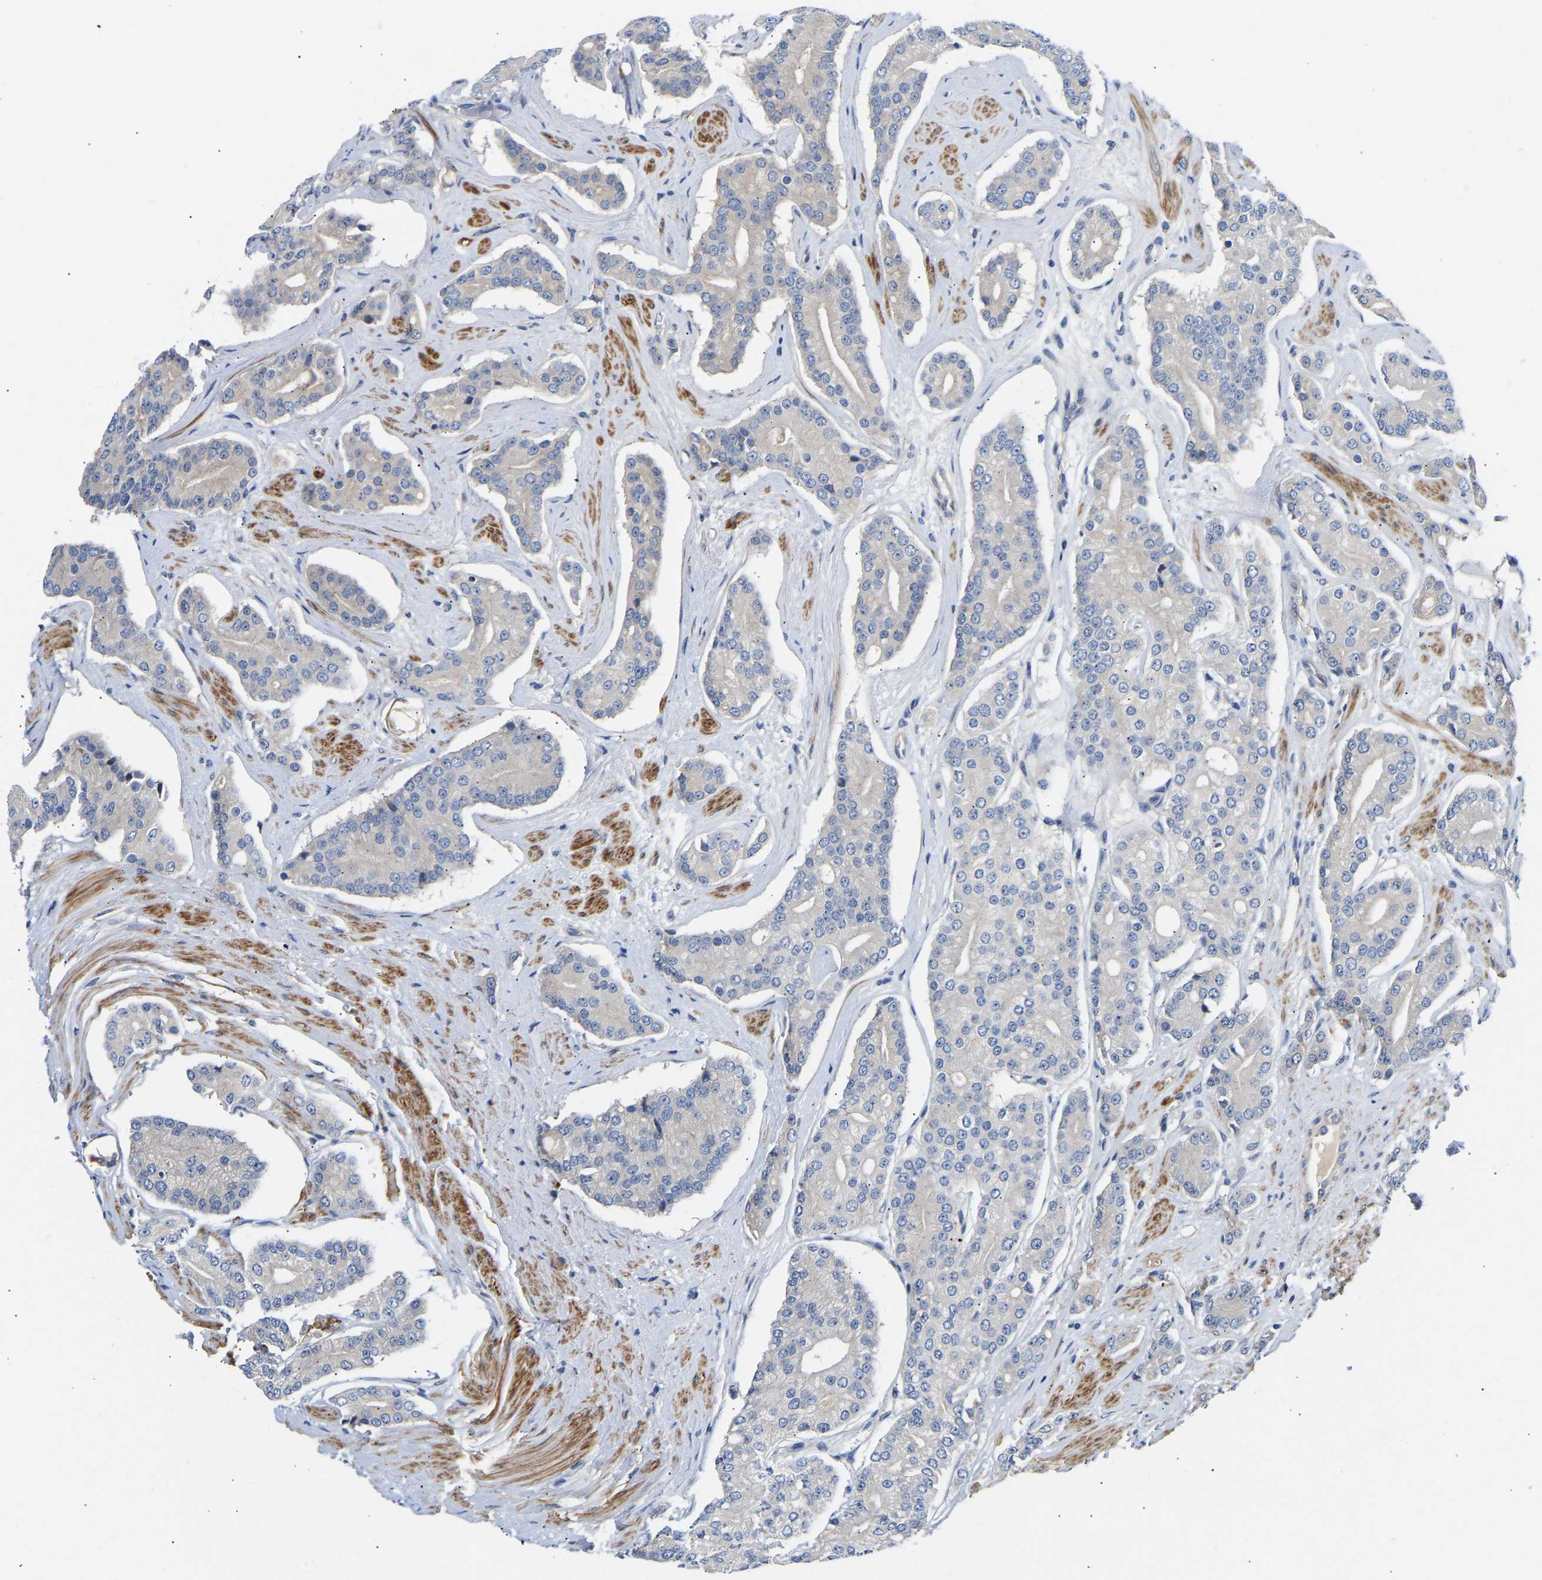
{"staining": {"intensity": "negative", "quantity": "none", "location": "none"}, "tissue": "prostate cancer", "cell_type": "Tumor cells", "image_type": "cancer", "snomed": [{"axis": "morphology", "description": "Adenocarcinoma, High grade"}, {"axis": "topography", "description": "Prostate"}], "caption": "Immunohistochemistry histopathology image of neoplastic tissue: human high-grade adenocarcinoma (prostate) stained with DAB demonstrates no significant protein staining in tumor cells. The staining was performed using DAB (3,3'-diaminobenzidine) to visualize the protein expression in brown, while the nuclei were stained in blue with hematoxylin (Magnification: 20x).", "gene": "KASH5", "patient": {"sex": "male", "age": 71}}